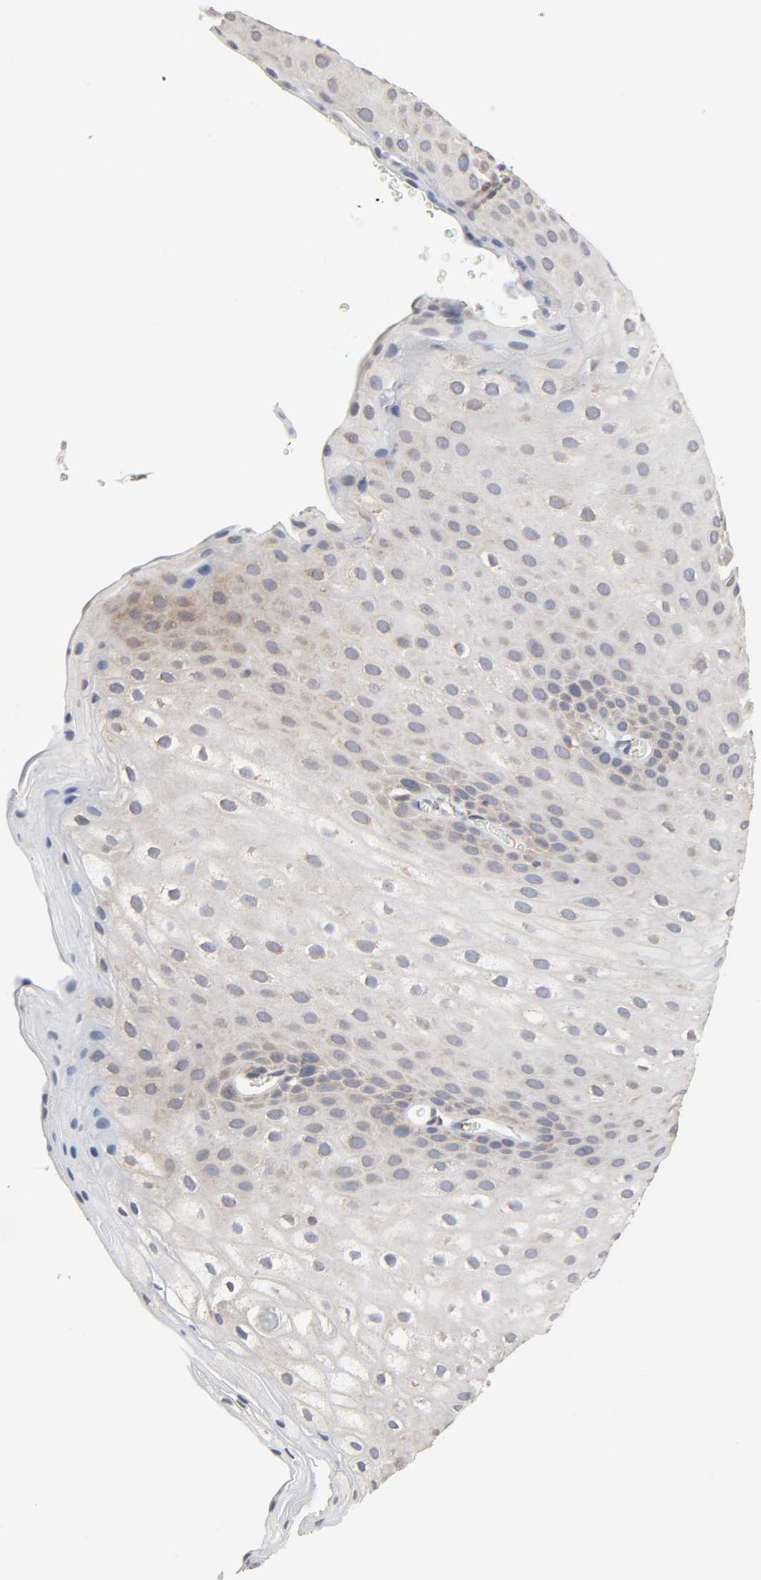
{"staining": {"intensity": "negative", "quantity": "none", "location": "none"}, "tissue": "skin", "cell_type": "Epidermal cells", "image_type": "normal", "snomed": [{"axis": "morphology", "description": "Normal tissue, NOS"}, {"axis": "morphology", "description": "Hemorrhoids"}, {"axis": "morphology", "description": "Inflammation, NOS"}, {"axis": "topography", "description": "Anal"}], "caption": "This is an immunohistochemistry photomicrograph of benign human skin. There is no staining in epidermal cells.", "gene": "HDLBP", "patient": {"sex": "male", "age": 60}}